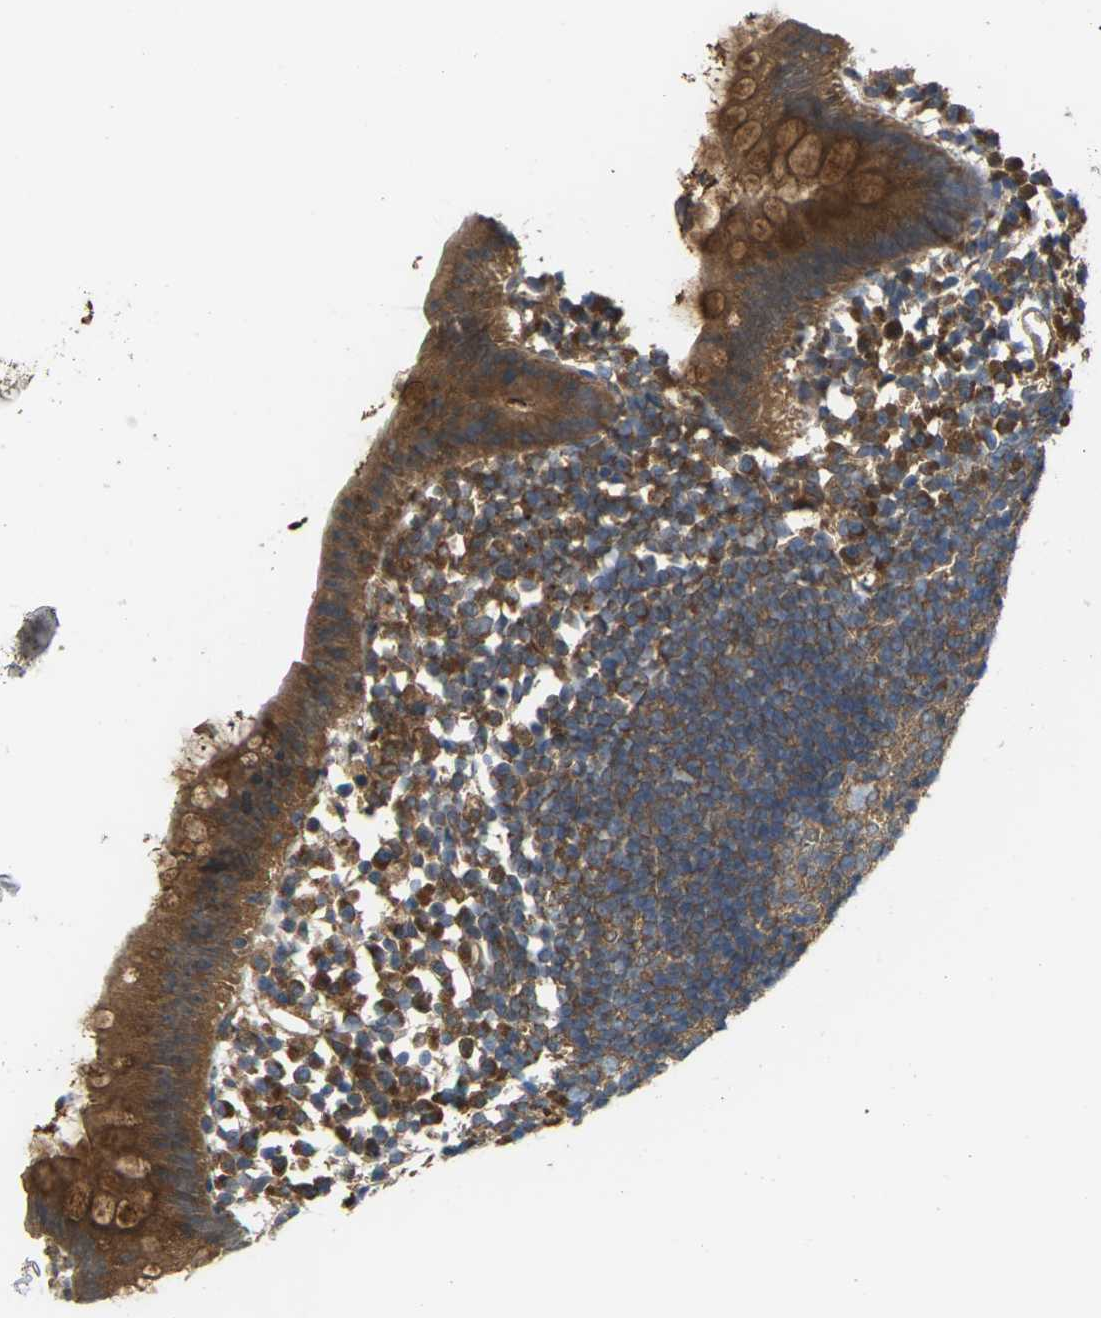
{"staining": {"intensity": "moderate", "quantity": ">75%", "location": "cytoplasmic/membranous"}, "tissue": "appendix", "cell_type": "Glandular cells", "image_type": "normal", "snomed": [{"axis": "morphology", "description": "Normal tissue, NOS"}, {"axis": "topography", "description": "Appendix"}], "caption": "Immunohistochemical staining of unremarkable appendix reveals moderate cytoplasmic/membranous protein expression in about >75% of glandular cells. Nuclei are stained in blue.", "gene": "NRAS", "patient": {"sex": "female", "age": 20}}